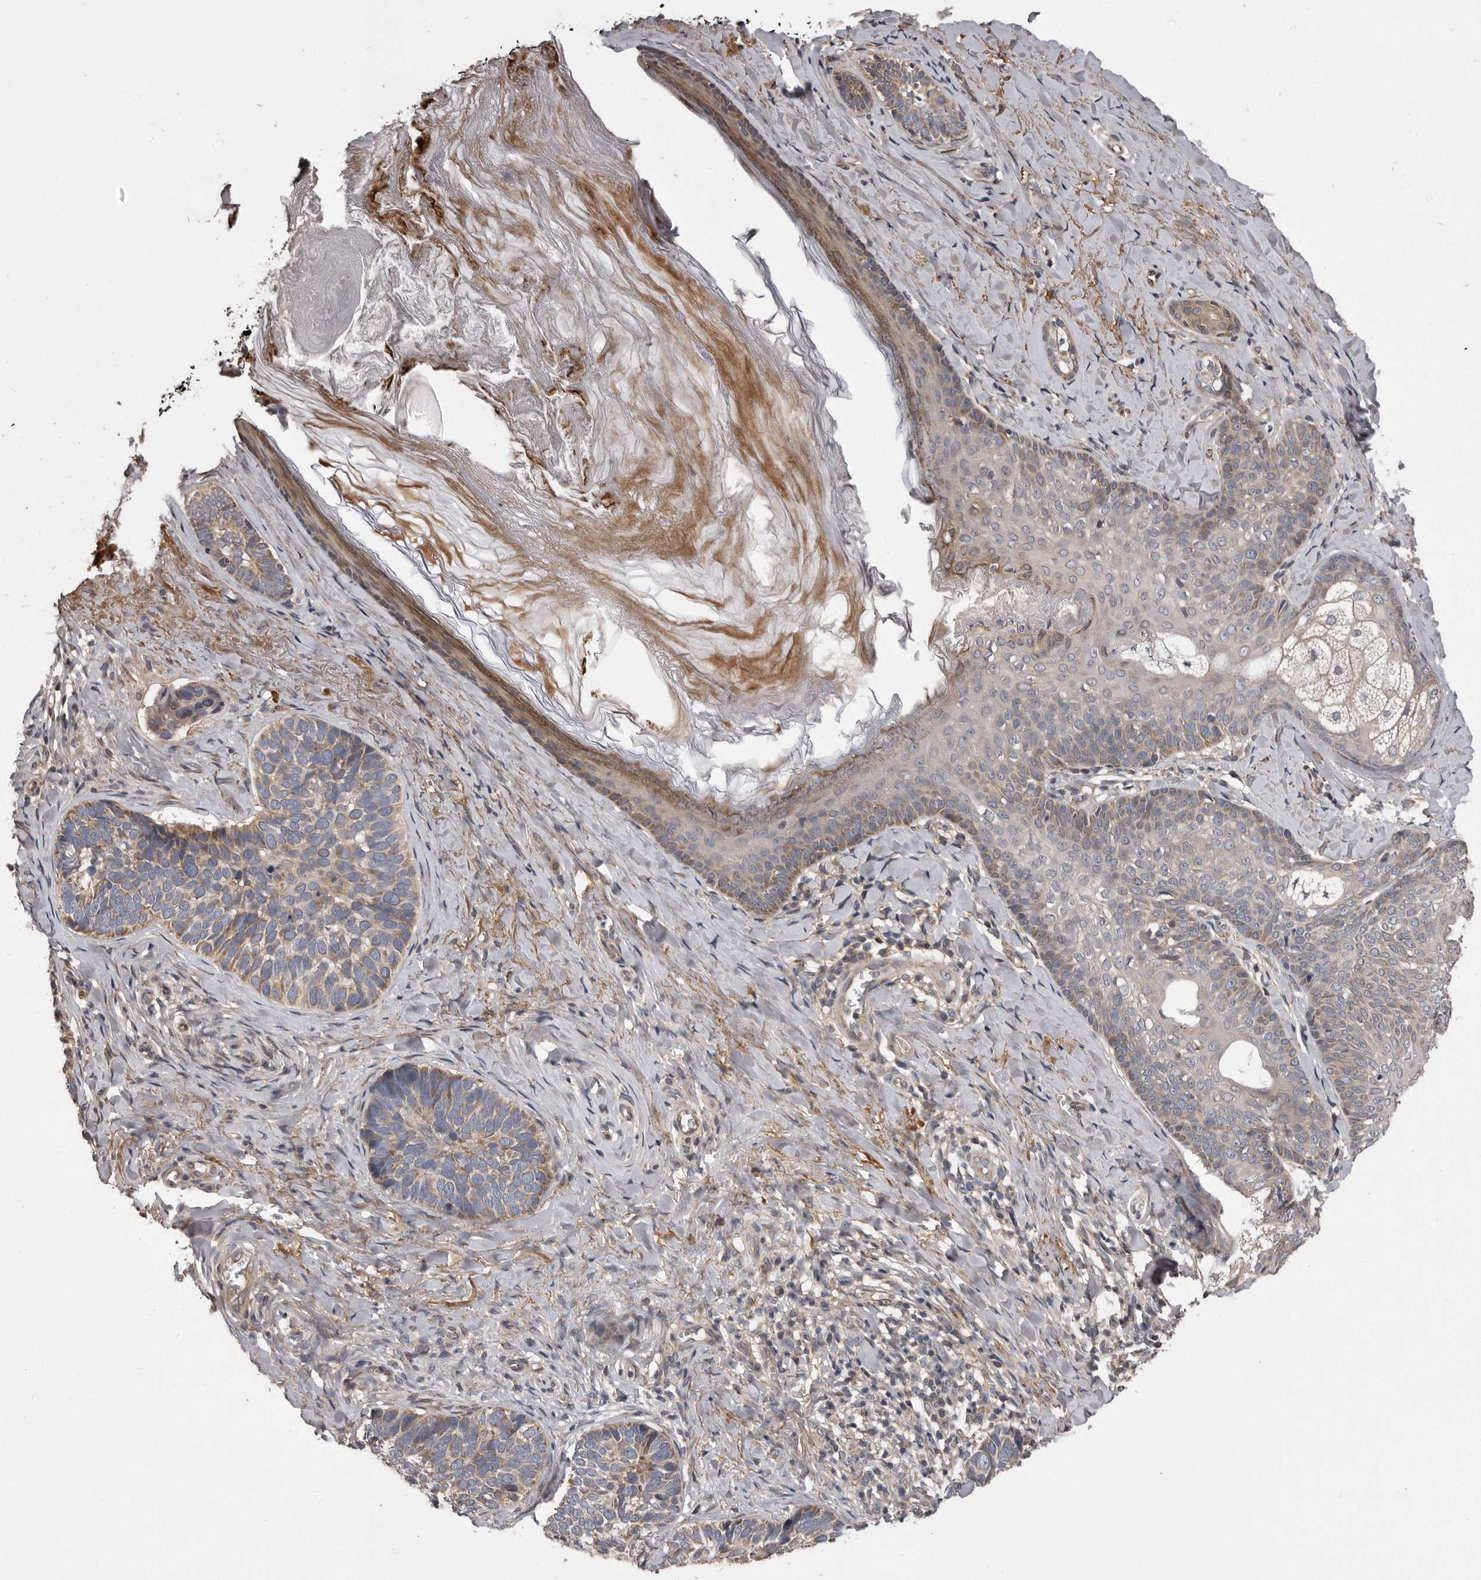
{"staining": {"intensity": "weak", "quantity": "25%-75%", "location": "cytoplasmic/membranous"}, "tissue": "skin cancer", "cell_type": "Tumor cells", "image_type": "cancer", "snomed": [{"axis": "morphology", "description": "Basal cell carcinoma"}, {"axis": "topography", "description": "Skin"}], "caption": "Immunohistochemical staining of basal cell carcinoma (skin) displays weak cytoplasmic/membranous protein expression in approximately 25%-75% of tumor cells. The protein is shown in brown color, while the nuclei are stained blue.", "gene": "ARMCX1", "patient": {"sex": "male", "age": 62}}